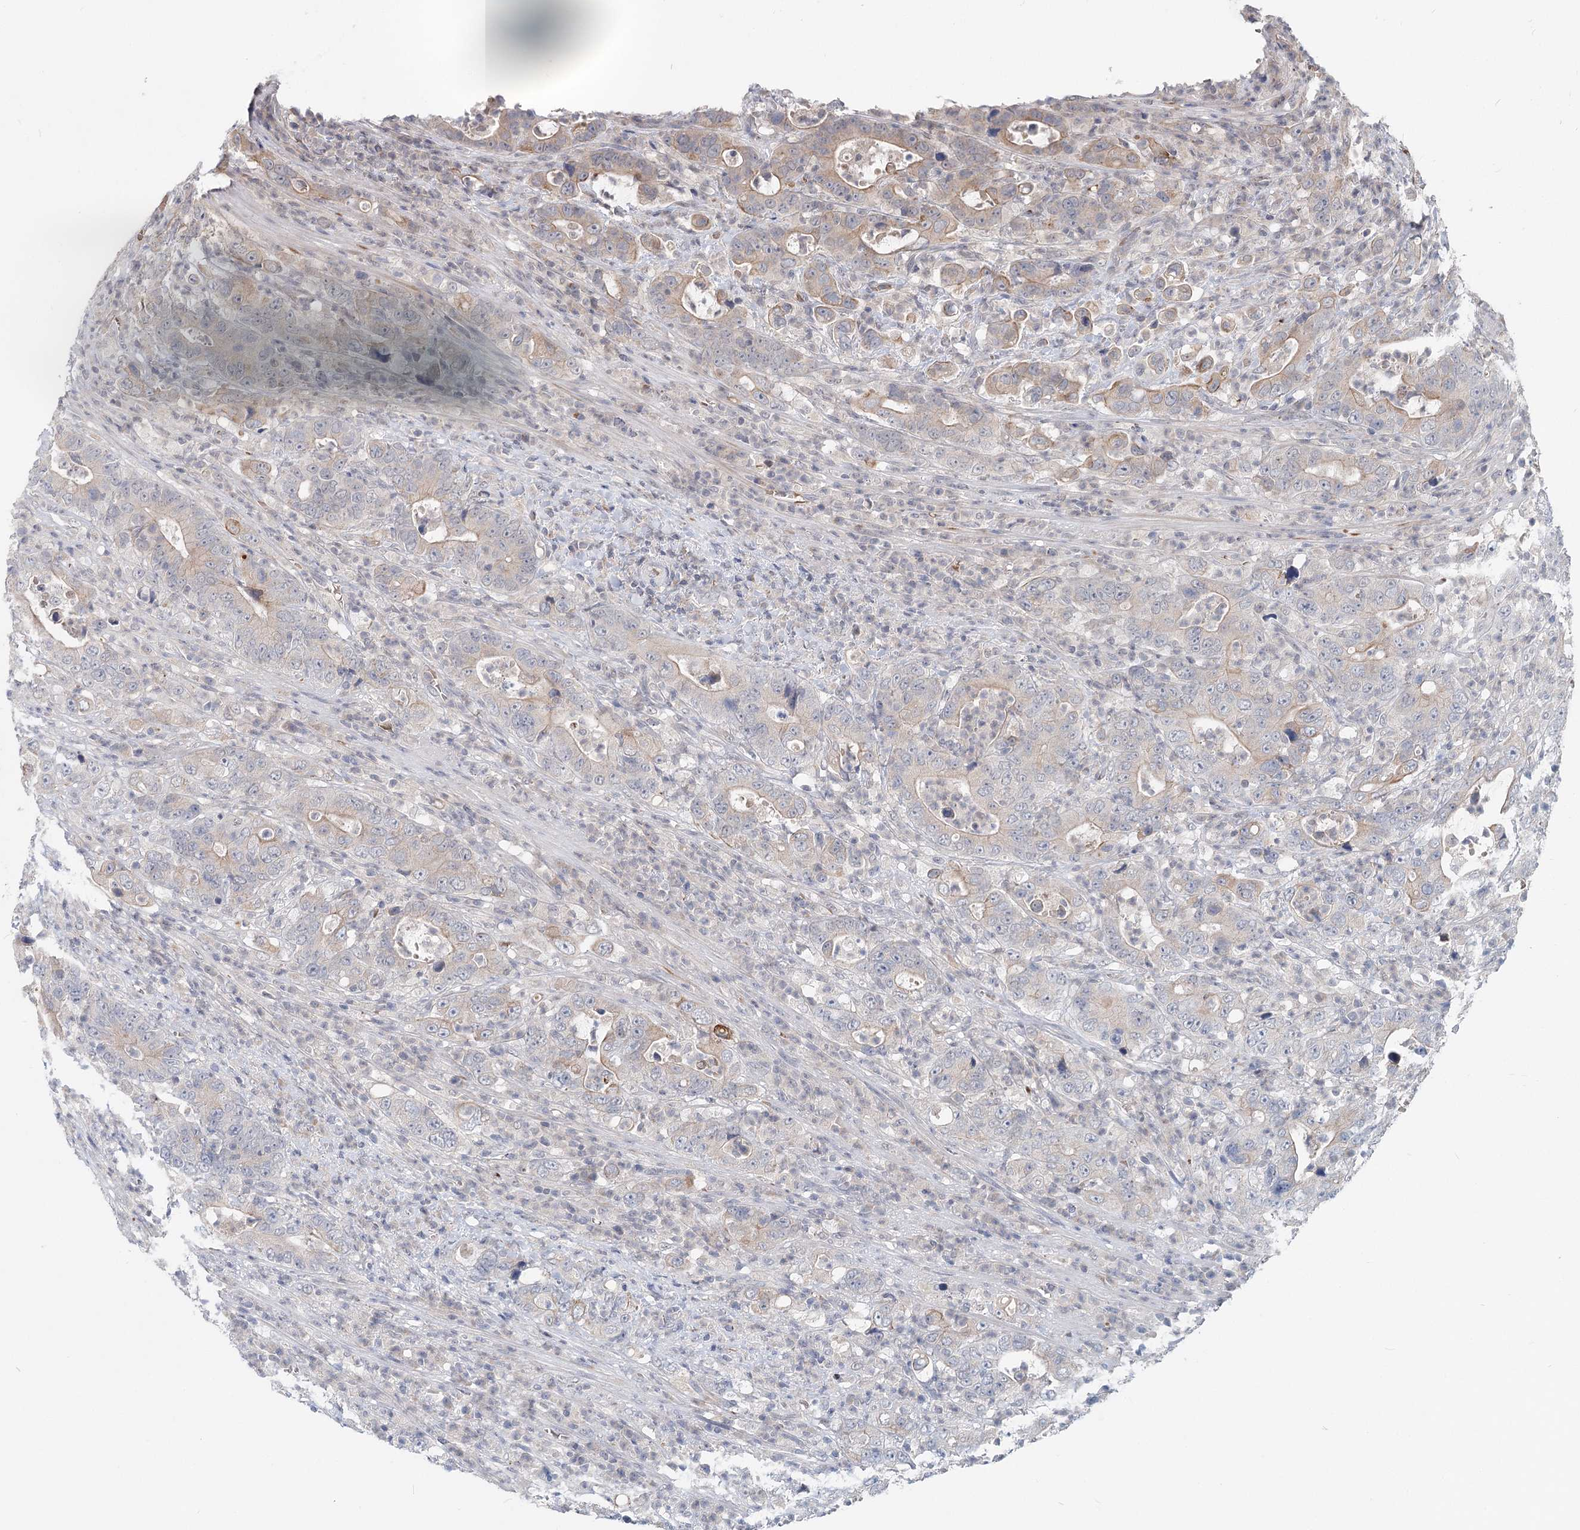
{"staining": {"intensity": "weak", "quantity": "<25%", "location": "cytoplasmic/membranous"}, "tissue": "colorectal cancer", "cell_type": "Tumor cells", "image_type": "cancer", "snomed": [{"axis": "morphology", "description": "Adenocarcinoma, NOS"}, {"axis": "topography", "description": "Colon"}], "caption": "IHC of human colorectal cancer (adenocarcinoma) exhibits no staining in tumor cells. (Stains: DAB IHC with hematoxylin counter stain, Microscopy: brightfield microscopy at high magnification).", "gene": "FBXO7", "patient": {"sex": "female", "age": 75}}